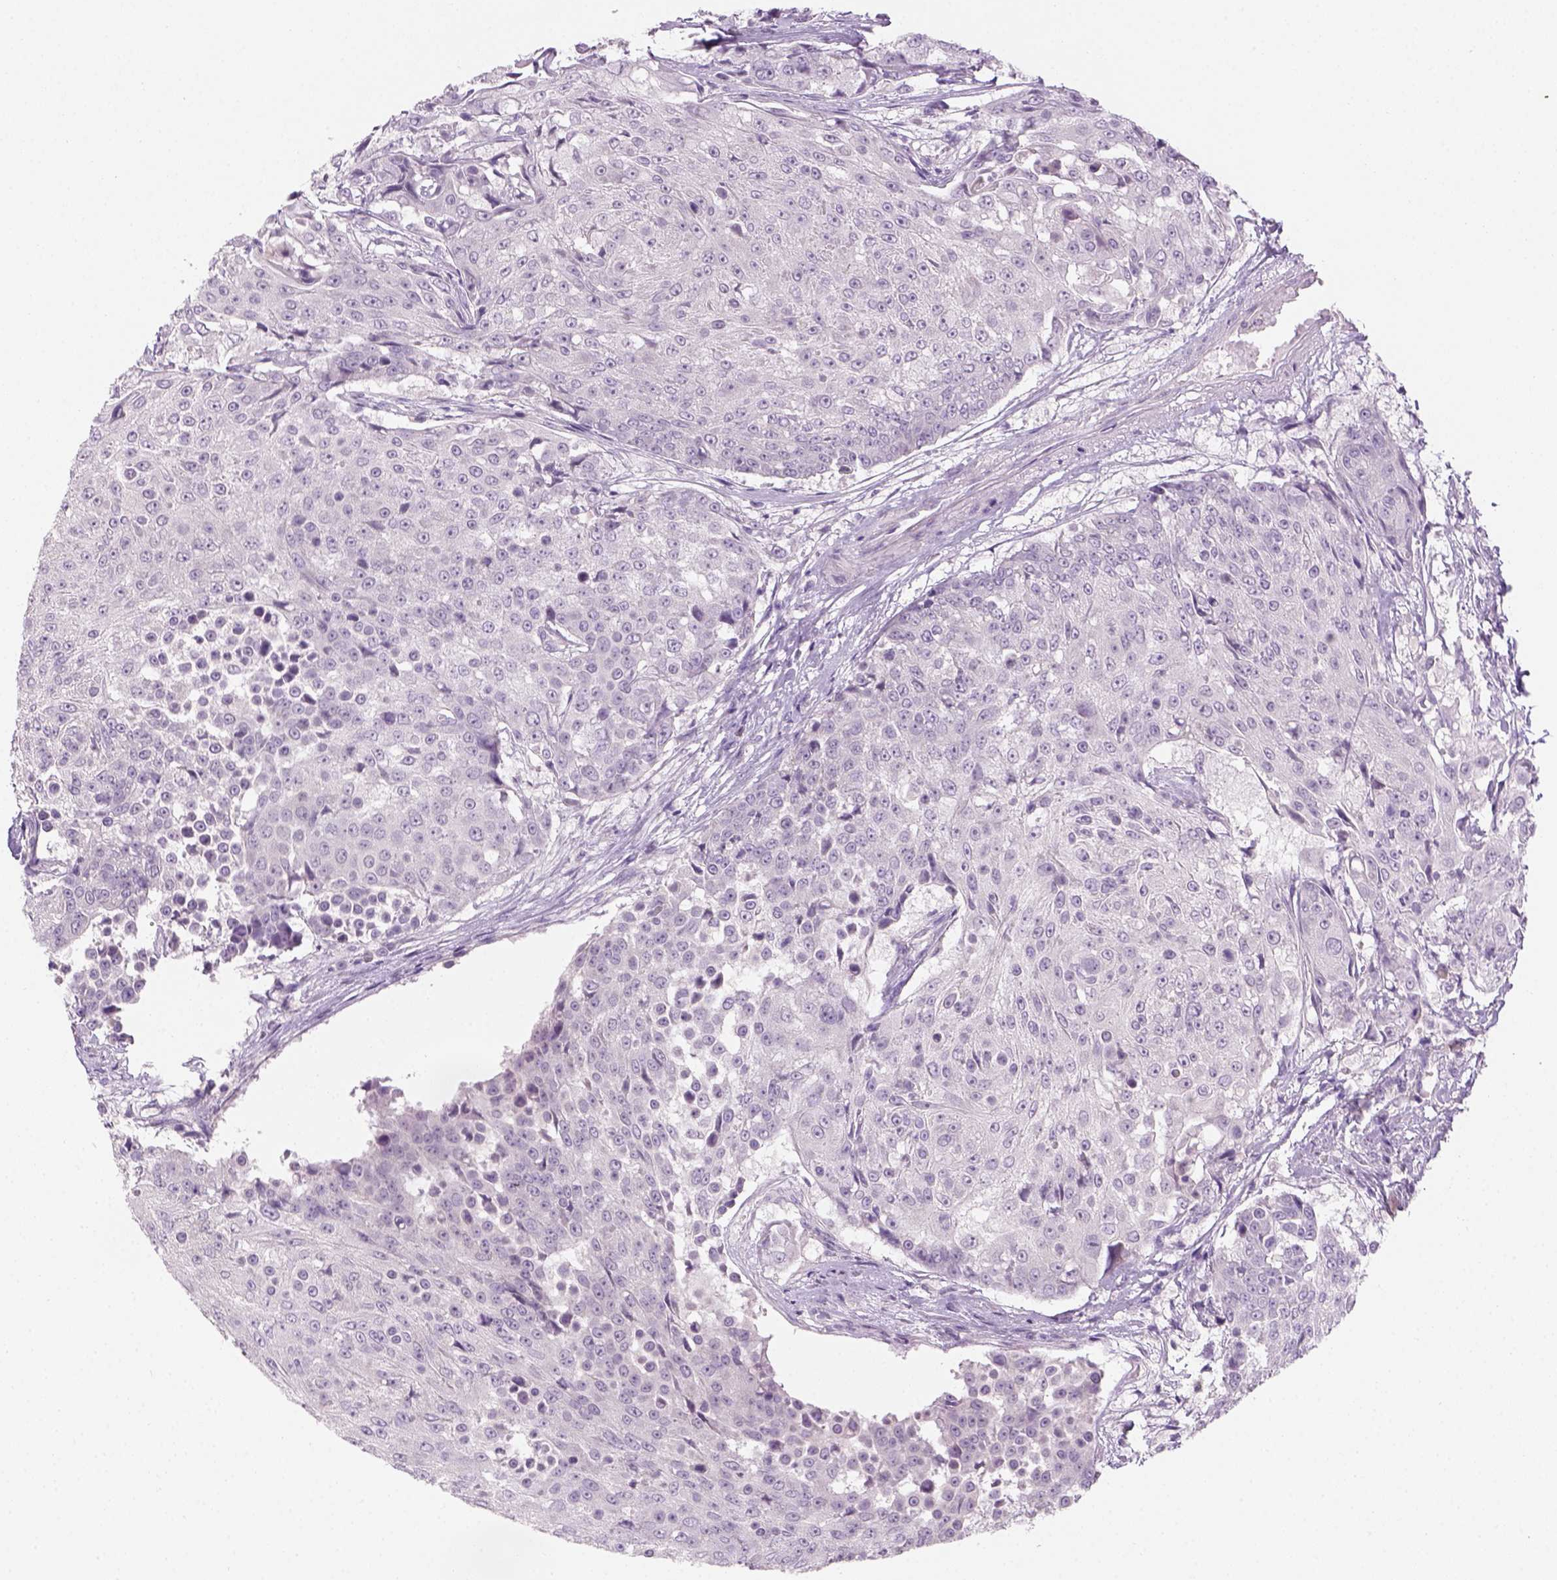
{"staining": {"intensity": "negative", "quantity": "none", "location": "none"}, "tissue": "urothelial cancer", "cell_type": "Tumor cells", "image_type": "cancer", "snomed": [{"axis": "morphology", "description": "Urothelial carcinoma, High grade"}, {"axis": "topography", "description": "Urinary bladder"}], "caption": "Immunohistochemistry (IHC) of human urothelial cancer reveals no positivity in tumor cells. (DAB IHC, high magnification).", "gene": "GFI1B", "patient": {"sex": "female", "age": 63}}